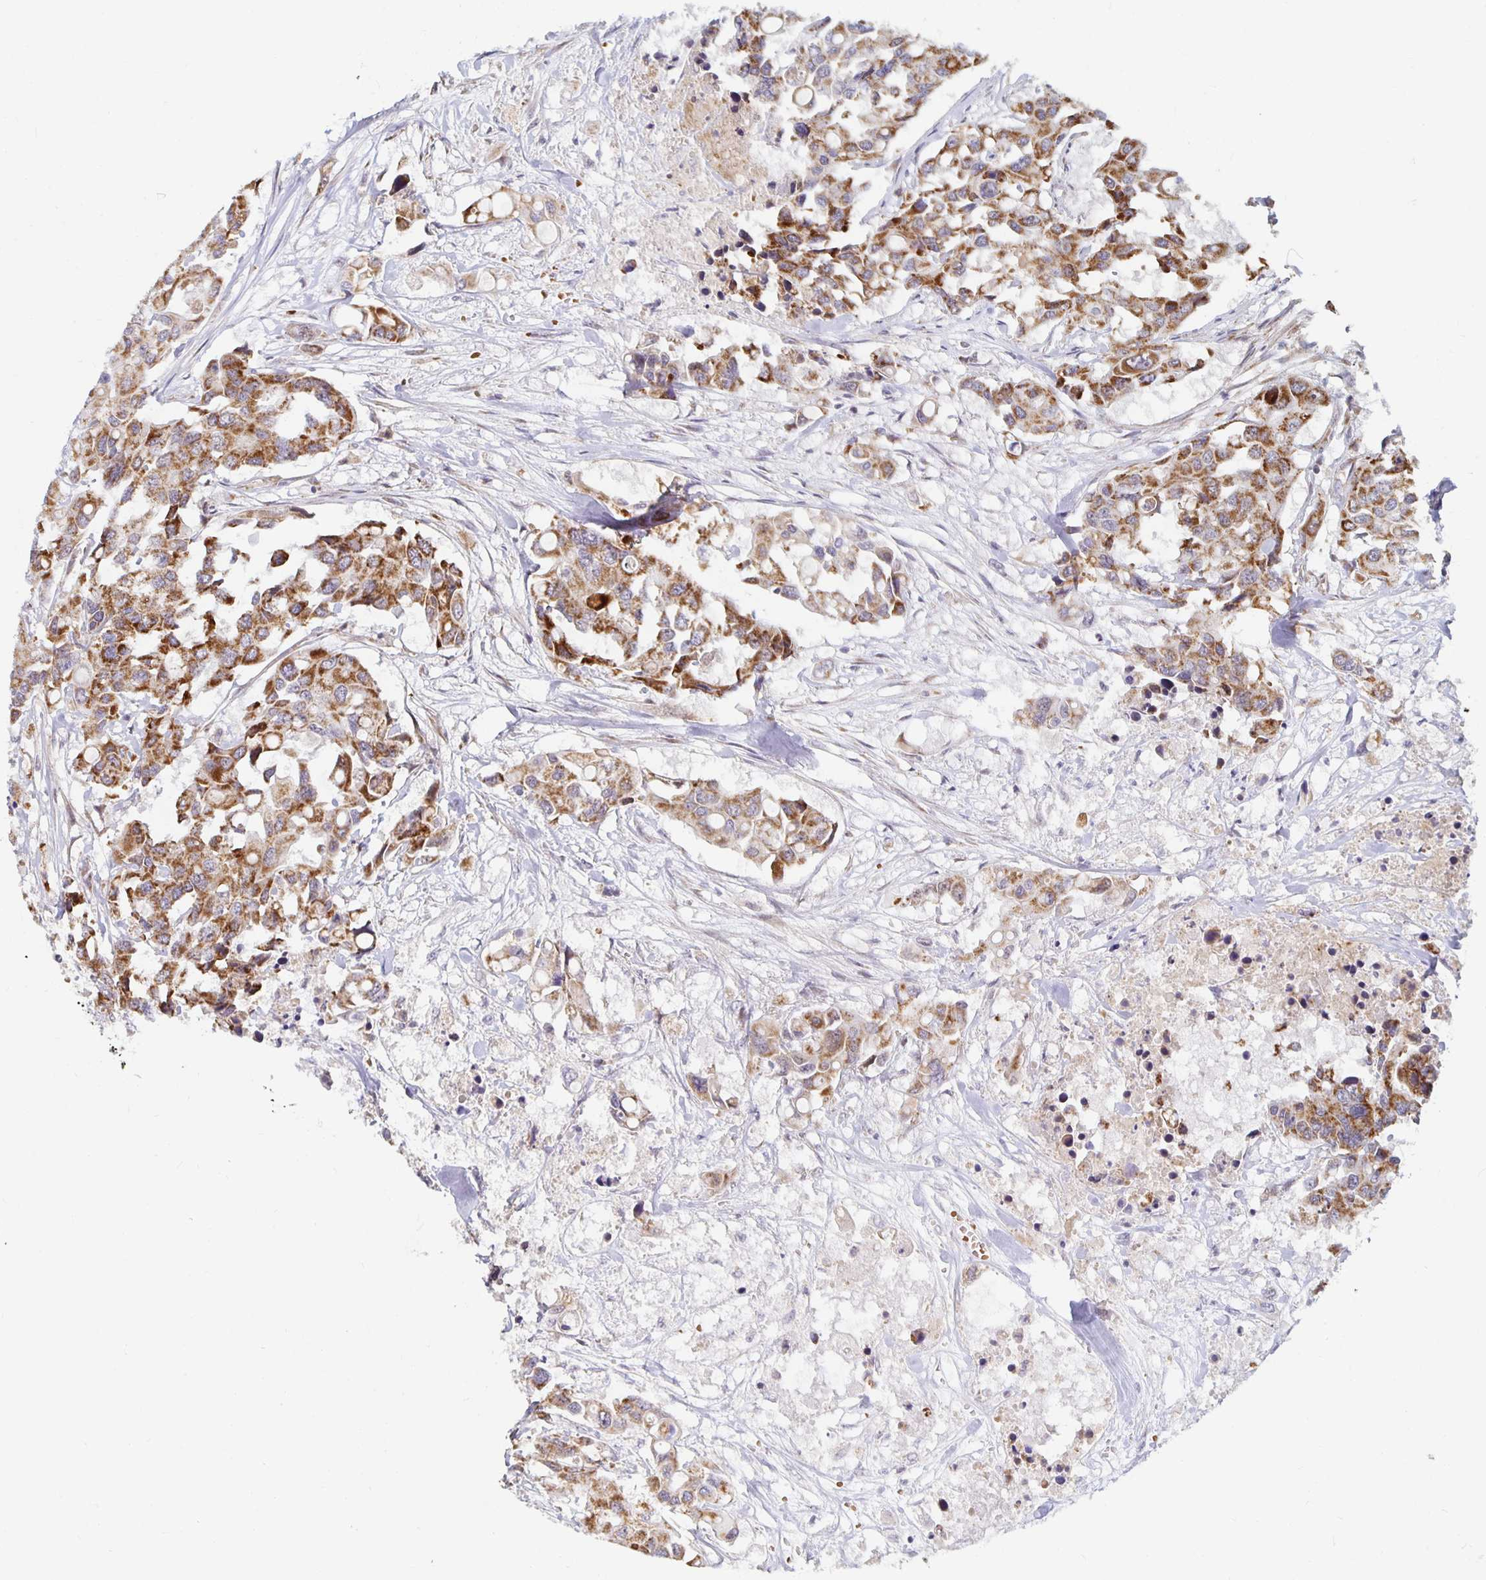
{"staining": {"intensity": "moderate", "quantity": ">75%", "location": "cytoplasmic/membranous"}, "tissue": "colorectal cancer", "cell_type": "Tumor cells", "image_type": "cancer", "snomed": [{"axis": "morphology", "description": "Adenocarcinoma, NOS"}, {"axis": "topography", "description": "Colon"}], "caption": "Immunohistochemistry staining of colorectal adenocarcinoma, which exhibits medium levels of moderate cytoplasmic/membranous expression in approximately >75% of tumor cells indicating moderate cytoplasmic/membranous protein positivity. The staining was performed using DAB (3,3'-diaminobenzidine) (brown) for protein detection and nuclei were counterstained in hematoxylin (blue).", "gene": "MRPL28", "patient": {"sex": "male", "age": 77}}